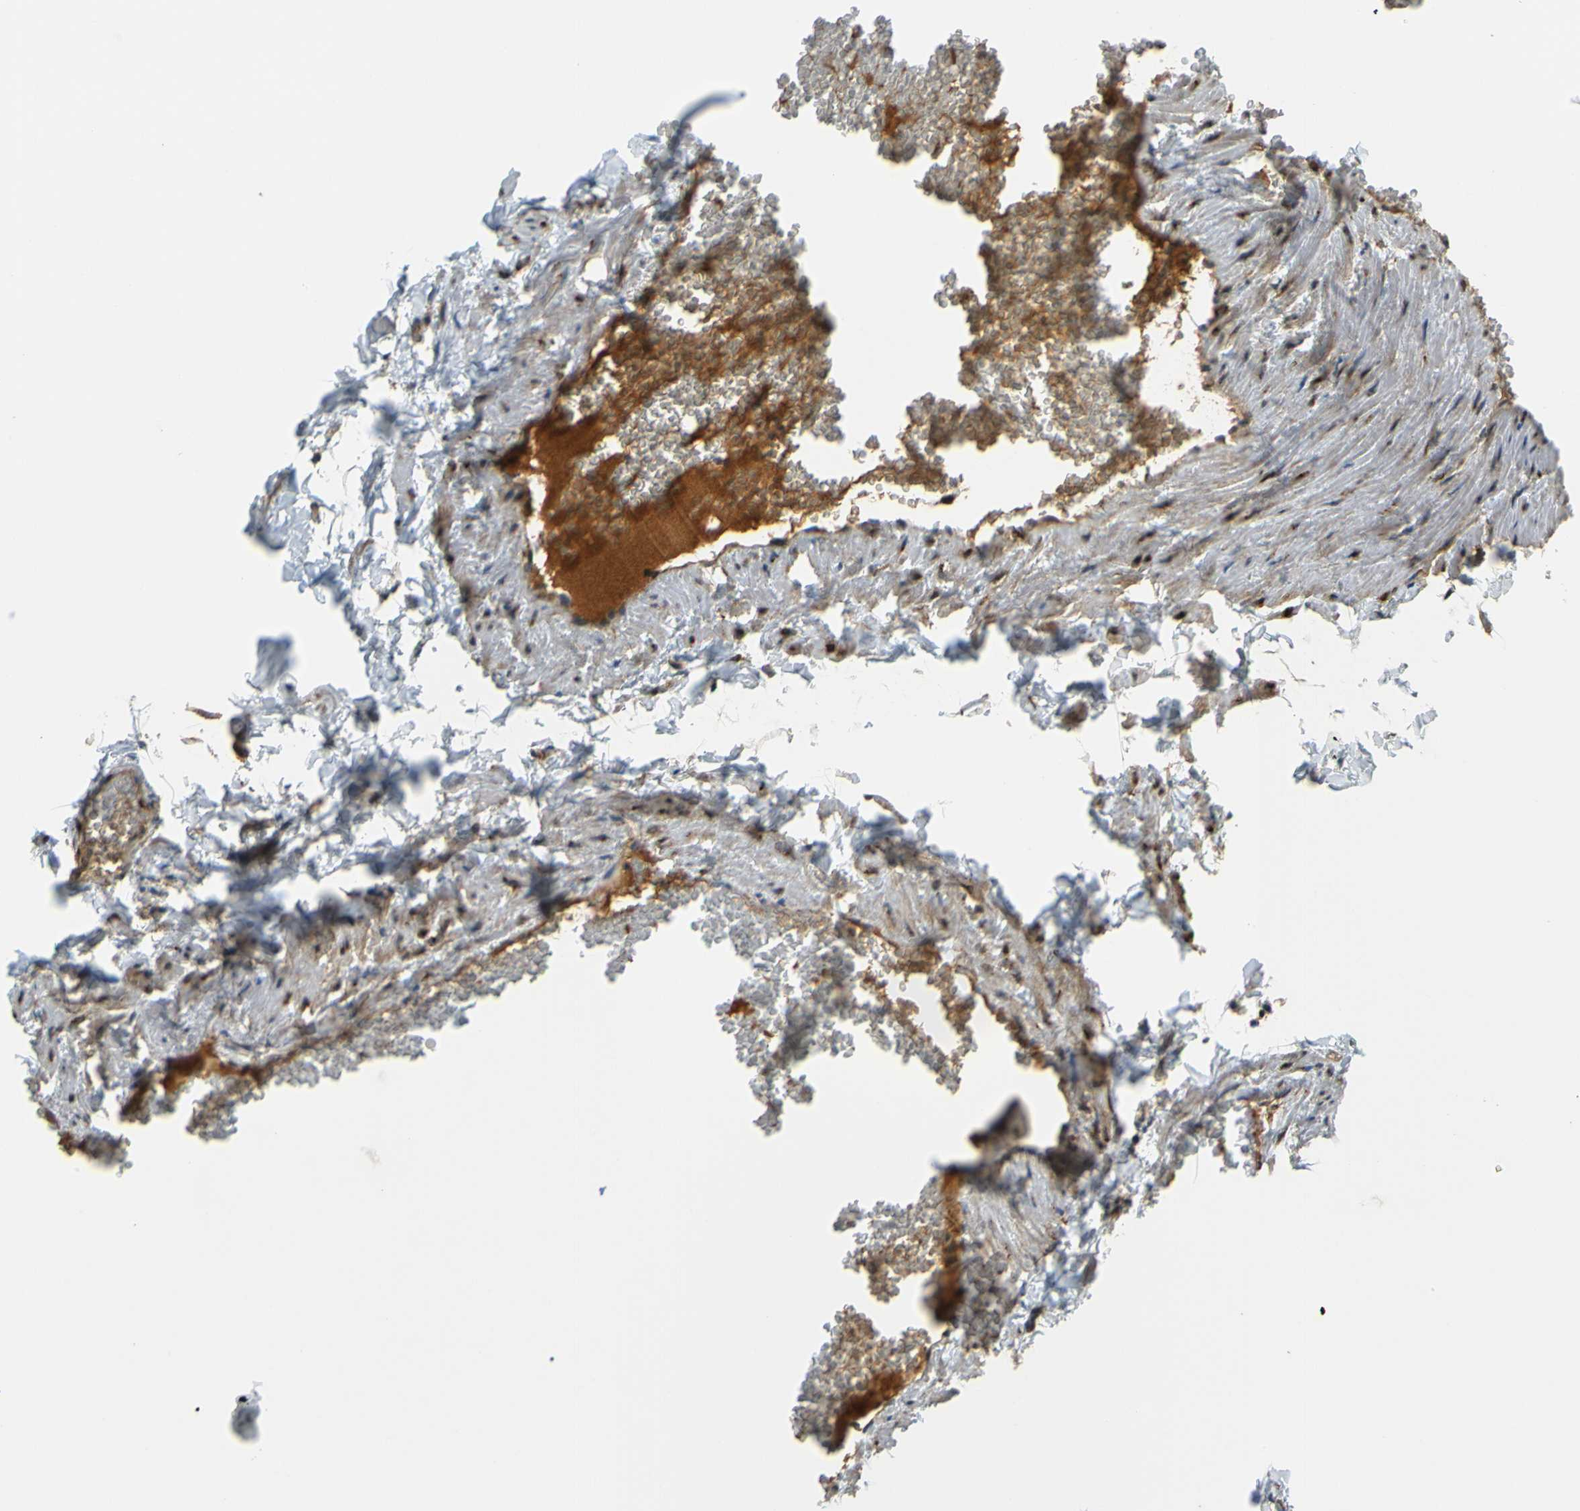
{"staining": {"intensity": "weak", "quantity": ">75%", "location": "cytoplasmic/membranous"}, "tissue": "adipose tissue", "cell_type": "Adipocytes", "image_type": "normal", "snomed": [{"axis": "morphology", "description": "Normal tissue, NOS"}, {"axis": "topography", "description": "Soft tissue"}], "caption": "A brown stain shows weak cytoplasmic/membranous positivity of a protein in adipocytes of benign human adipose tissue.", "gene": "ARHGAP1", "patient": {"sex": "male", "age": 72}}